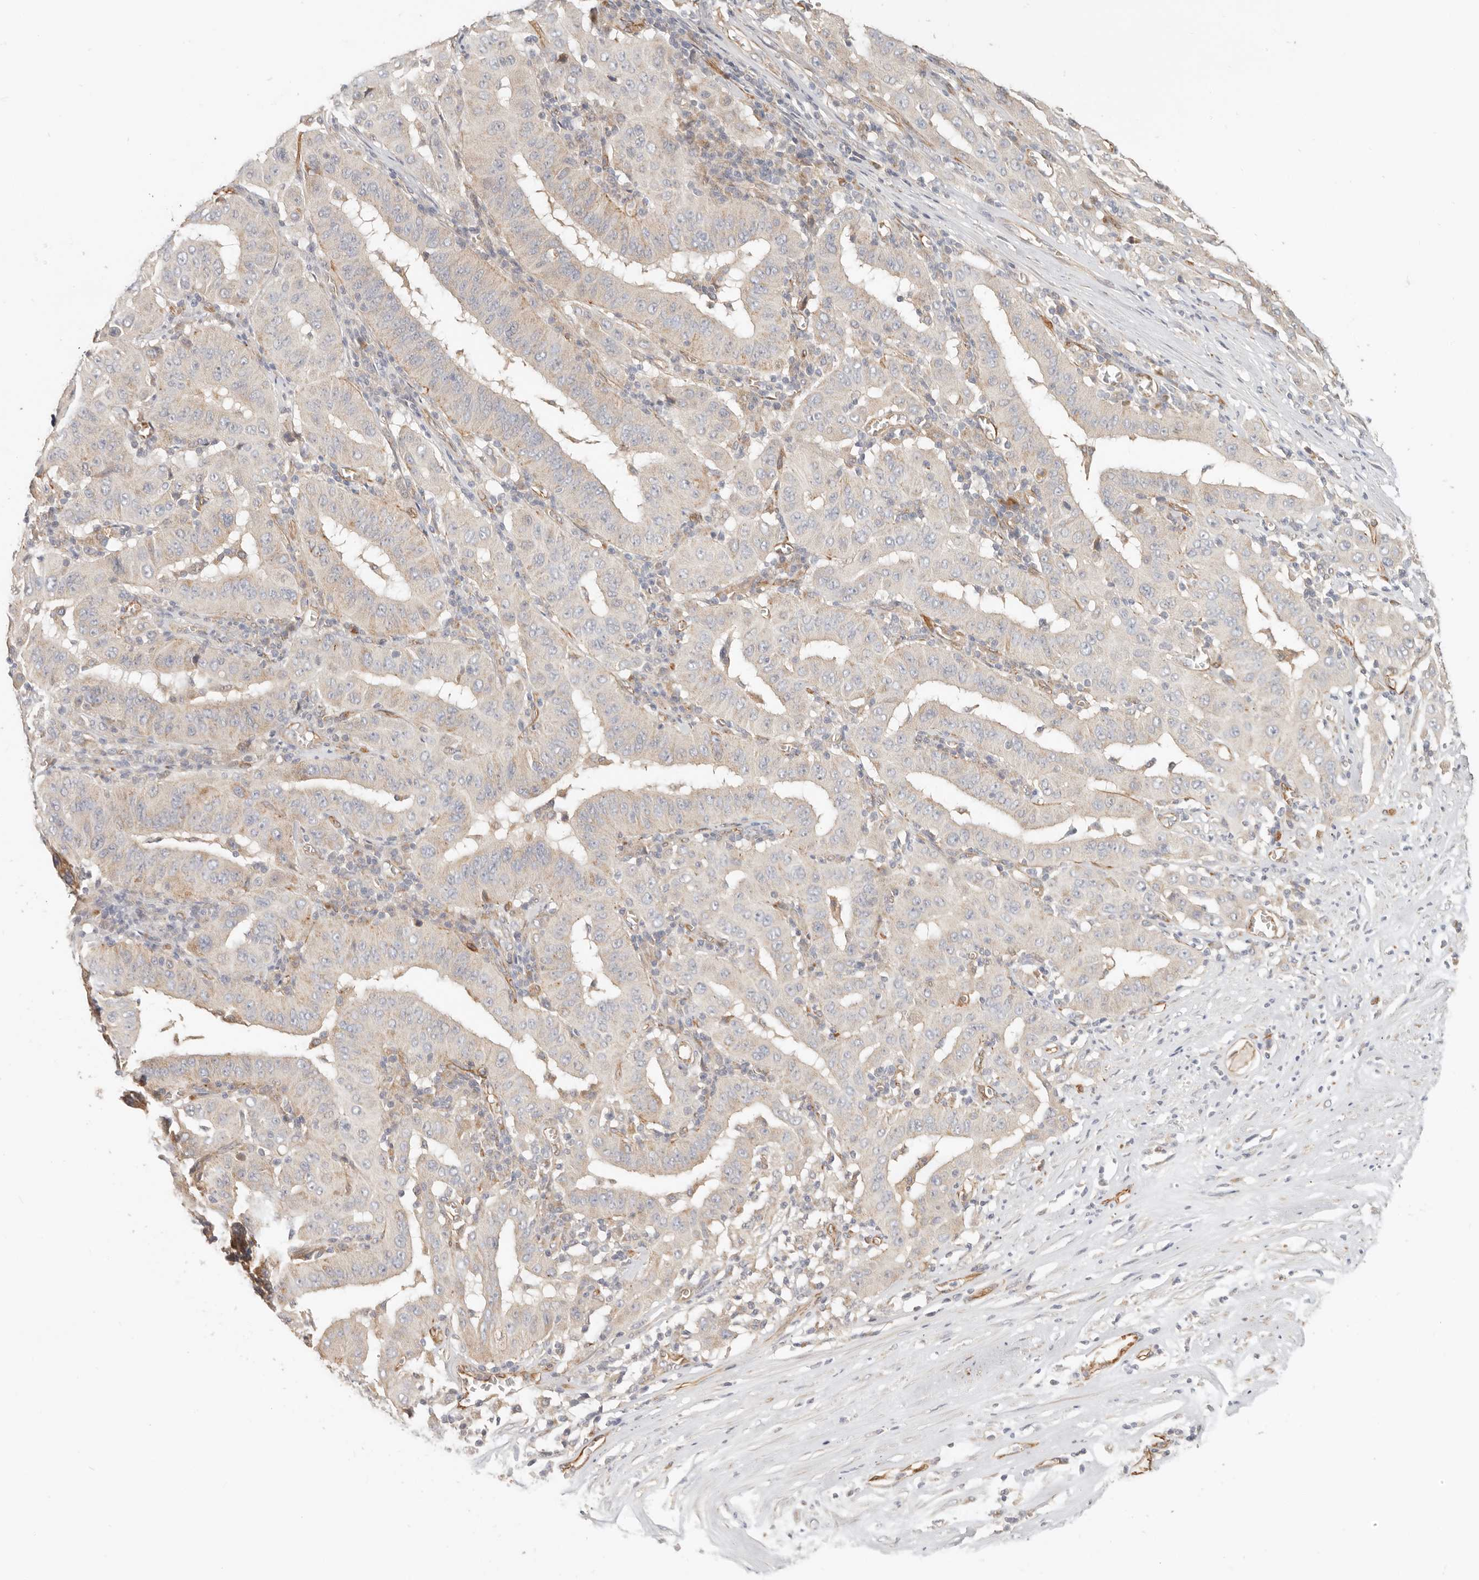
{"staining": {"intensity": "negative", "quantity": "none", "location": "none"}, "tissue": "pancreatic cancer", "cell_type": "Tumor cells", "image_type": "cancer", "snomed": [{"axis": "morphology", "description": "Adenocarcinoma, NOS"}, {"axis": "topography", "description": "Pancreas"}], "caption": "Immunohistochemistry of pancreatic cancer (adenocarcinoma) shows no expression in tumor cells.", "gene": "SPRING1", "patient": {"sex": "male", "age": 63}}